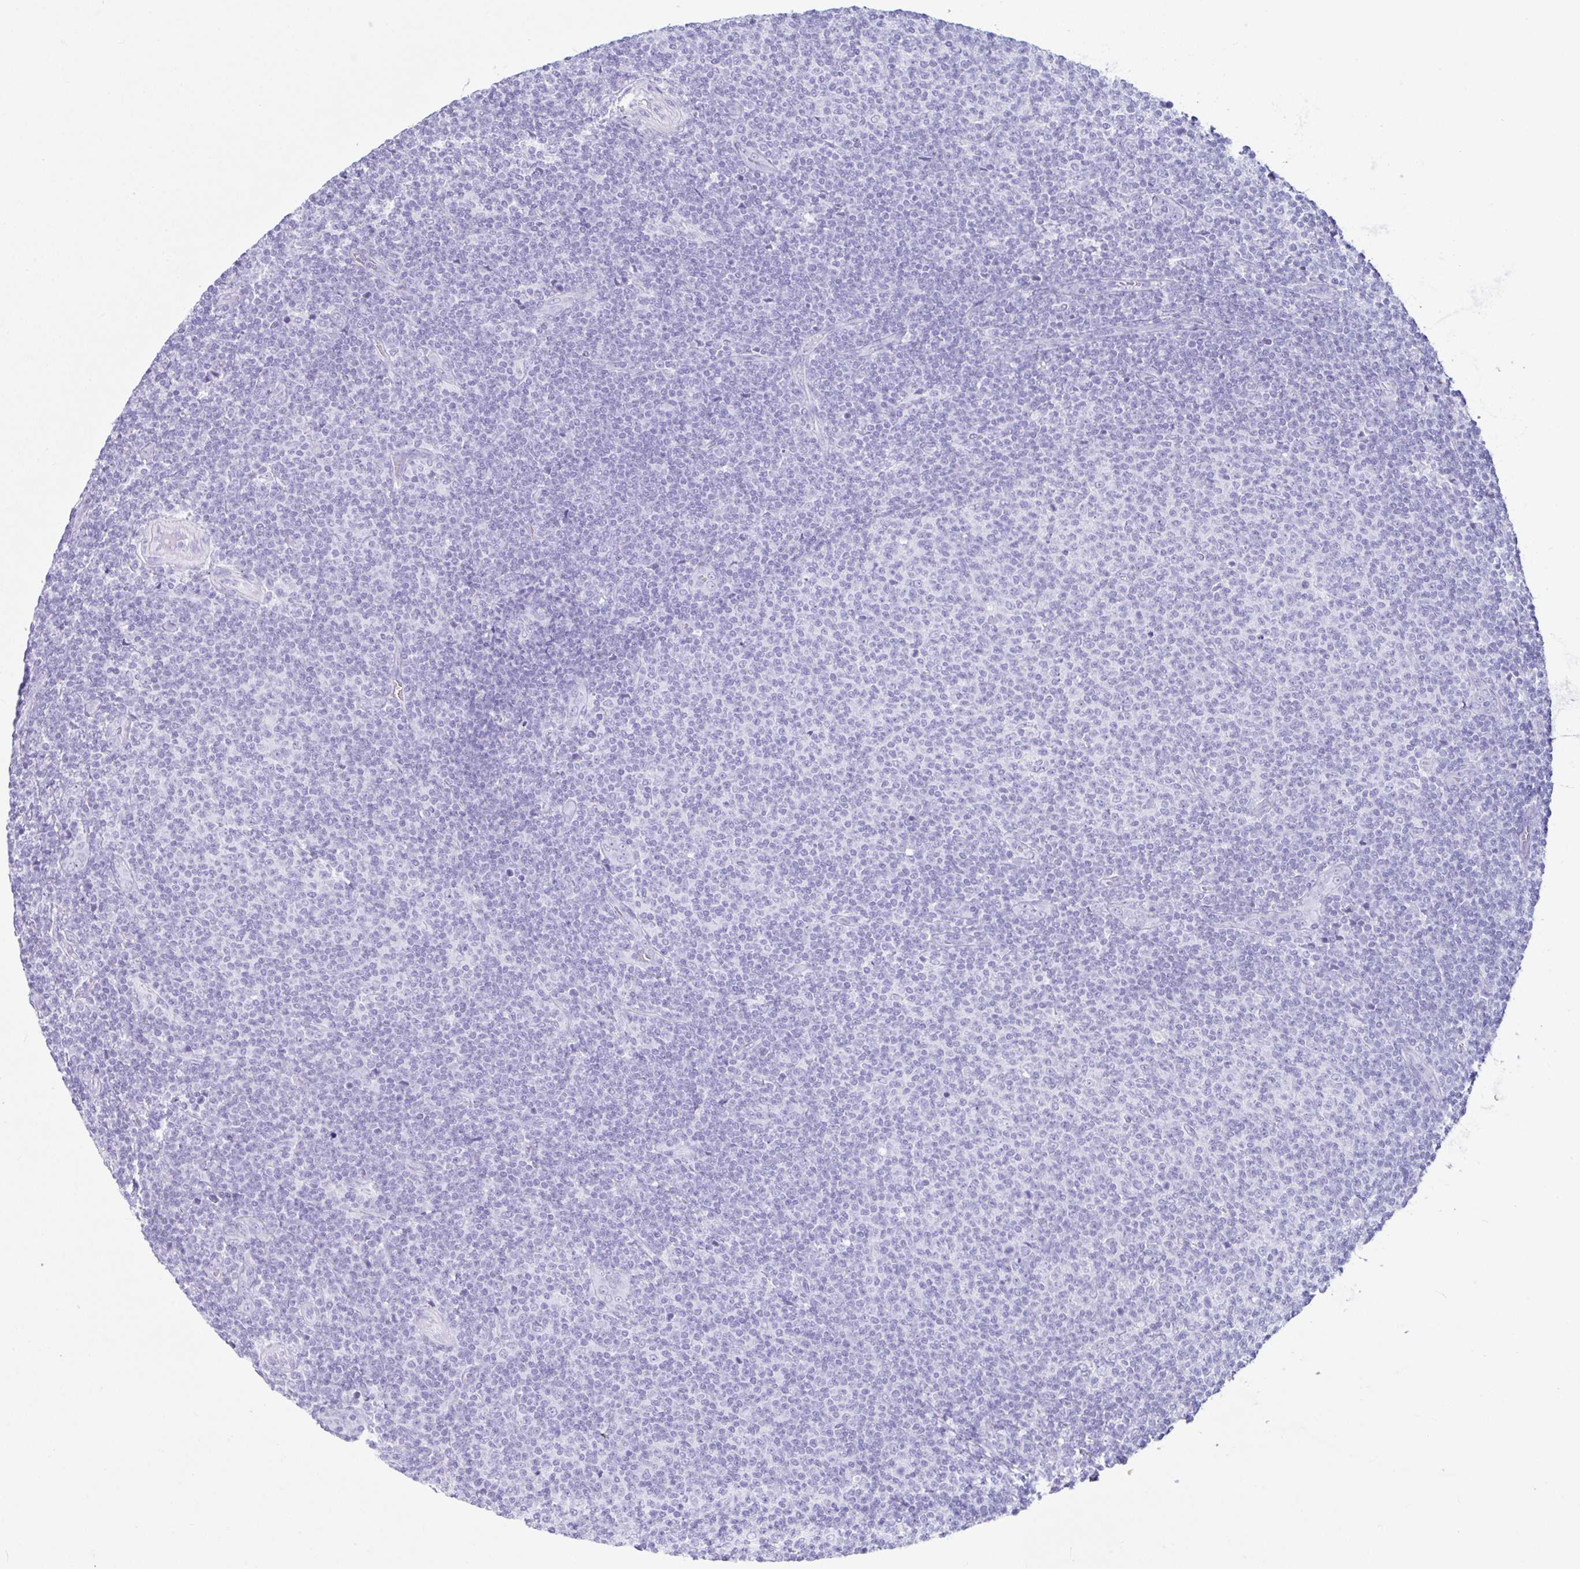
{"staining": {"intensity": "negative", "quantity": "none", "location": "none"}, "tissue": "lymphoma", "cell_type": "Tumor cells", "image_type": "cancer", "snomed": [{"axis": "morphology", "description": "Malignant lymphoma, non-Hodgkin's type, Low grade"}, {"axis": "topography", "description": "Lymph node"}], "caption": "Immunohistochemistry (IHC) micrograph of neoplastic tissue: human lymphoma stained with DAB shows no significant protein staining in tumor cells.", "gene": "LGALS4", "patient": {"sex": "male", "age": 66}}